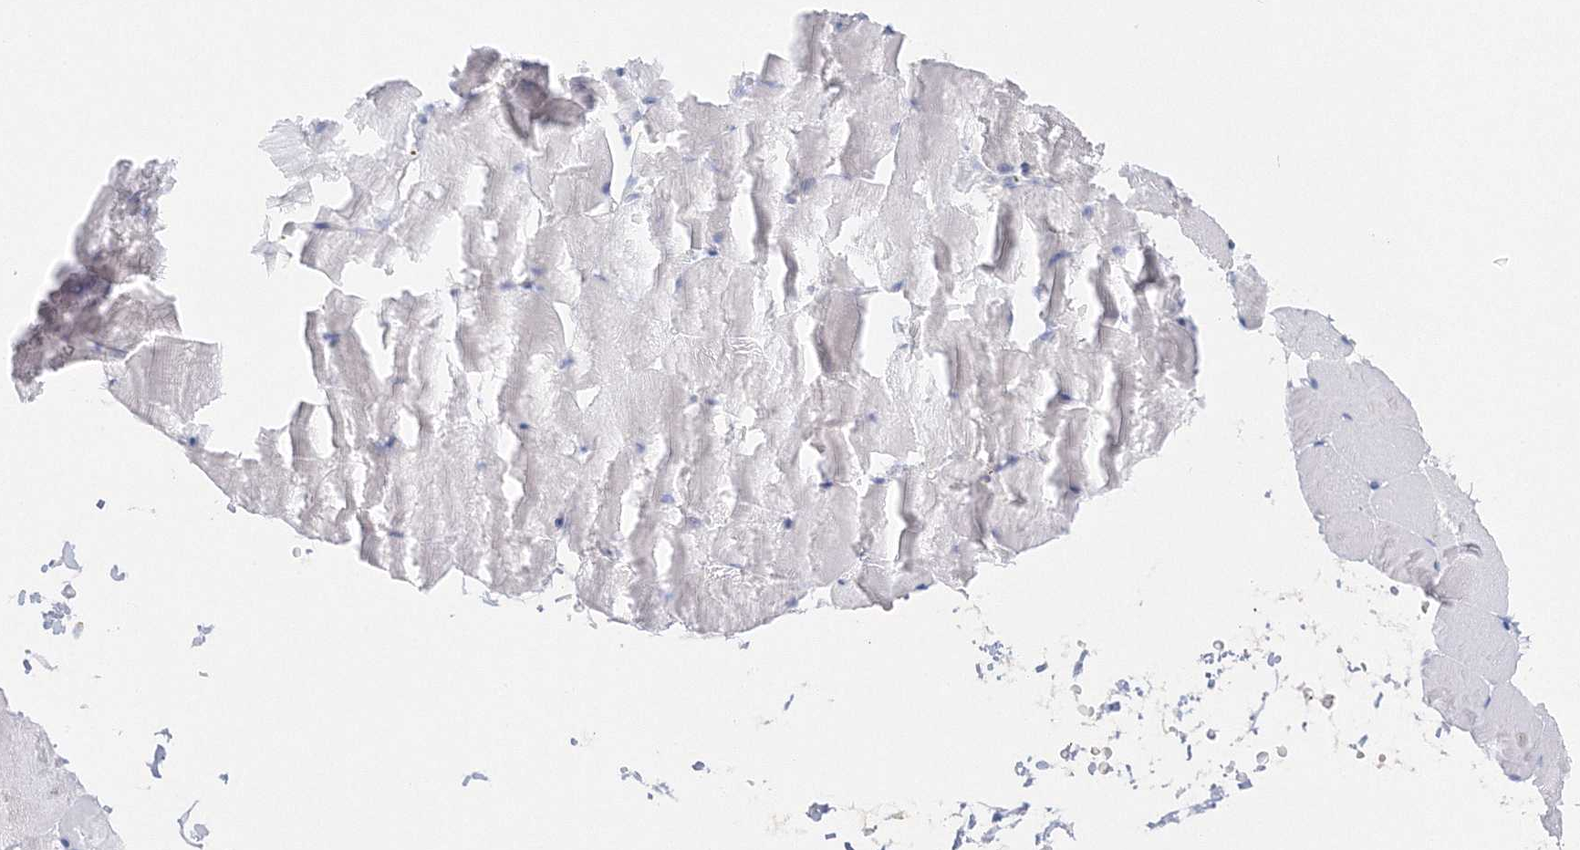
{"staining": {"intensity": "negative", "quantity": "none", "location": "none"}, "tissue": "skeletal muscle", "cell_type": "Myocytes", "image_type": "normal", "snomed": [{"axis": "morphology", "description": "Normal tissue, NOS"}, {"axis": "topography", "description": "Skeletal muscle"}, {"axis": "topography", "description": "Parathyroid gland"}], "caption": "The IHC image has no significant staining in myocytes of skeletal muscle.", "gene": "HMGCS1", "patient": {"sex": "female", "age": 37}}